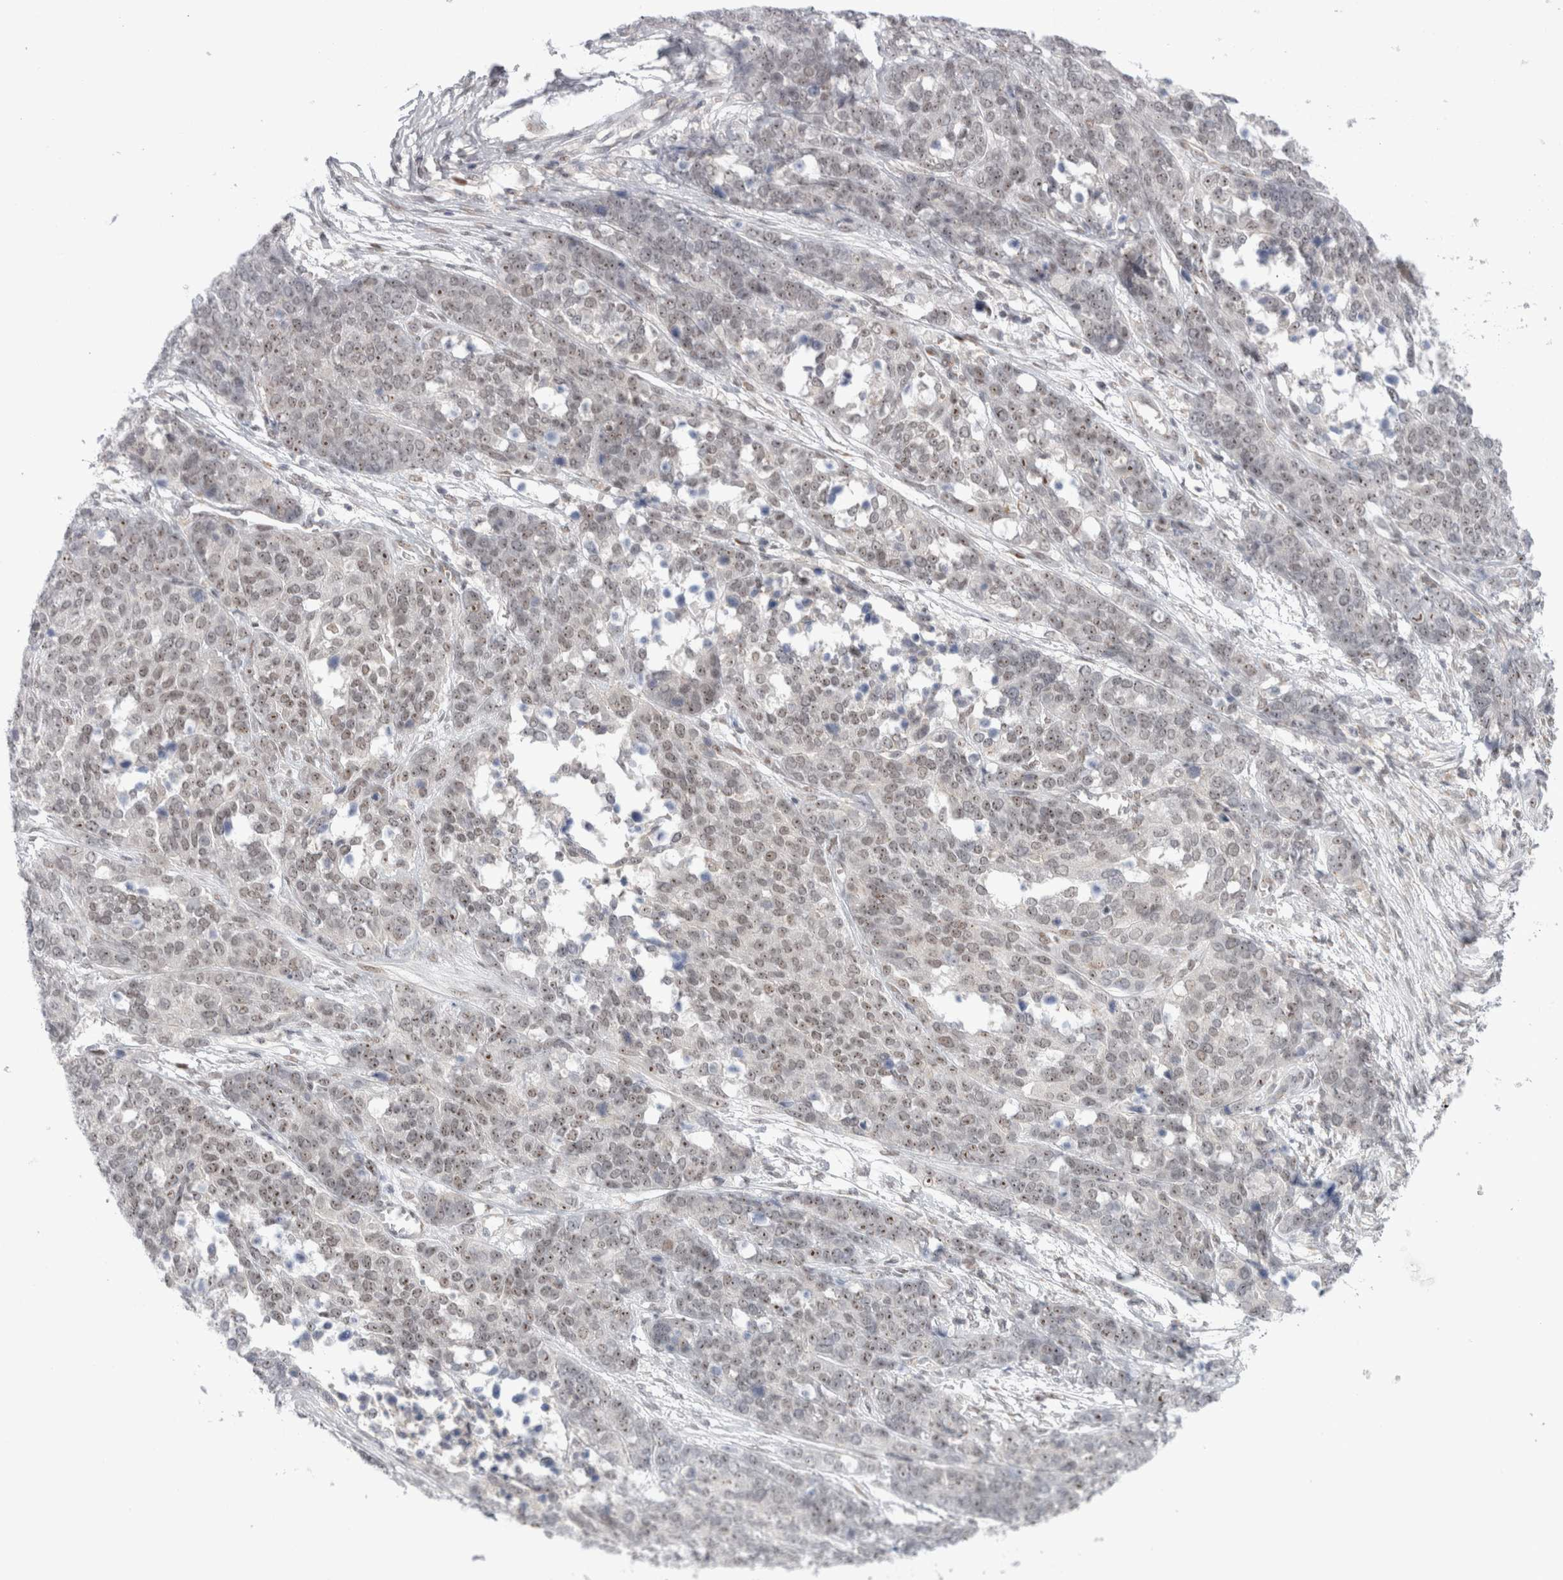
{"staining": {"intensity": "moderate", "quantity": "25%-75%", "location": "nuclear"}, "tissue": "ovarian cancer", "cell_type": "Tumor cells", "image_type": "cancer", "snomed": [{"axis": "morphology", "description": "Cystadenocarcinoma, serous, NOS"}, {"axis": "topography", "description": "Ovary"}], "caption": "A brown stain labels moderate nuclear staining of a protein in ovarian cancer tumor cells.", "gene": "CERS5", "patient": {"sex": "female", "age": 44}}